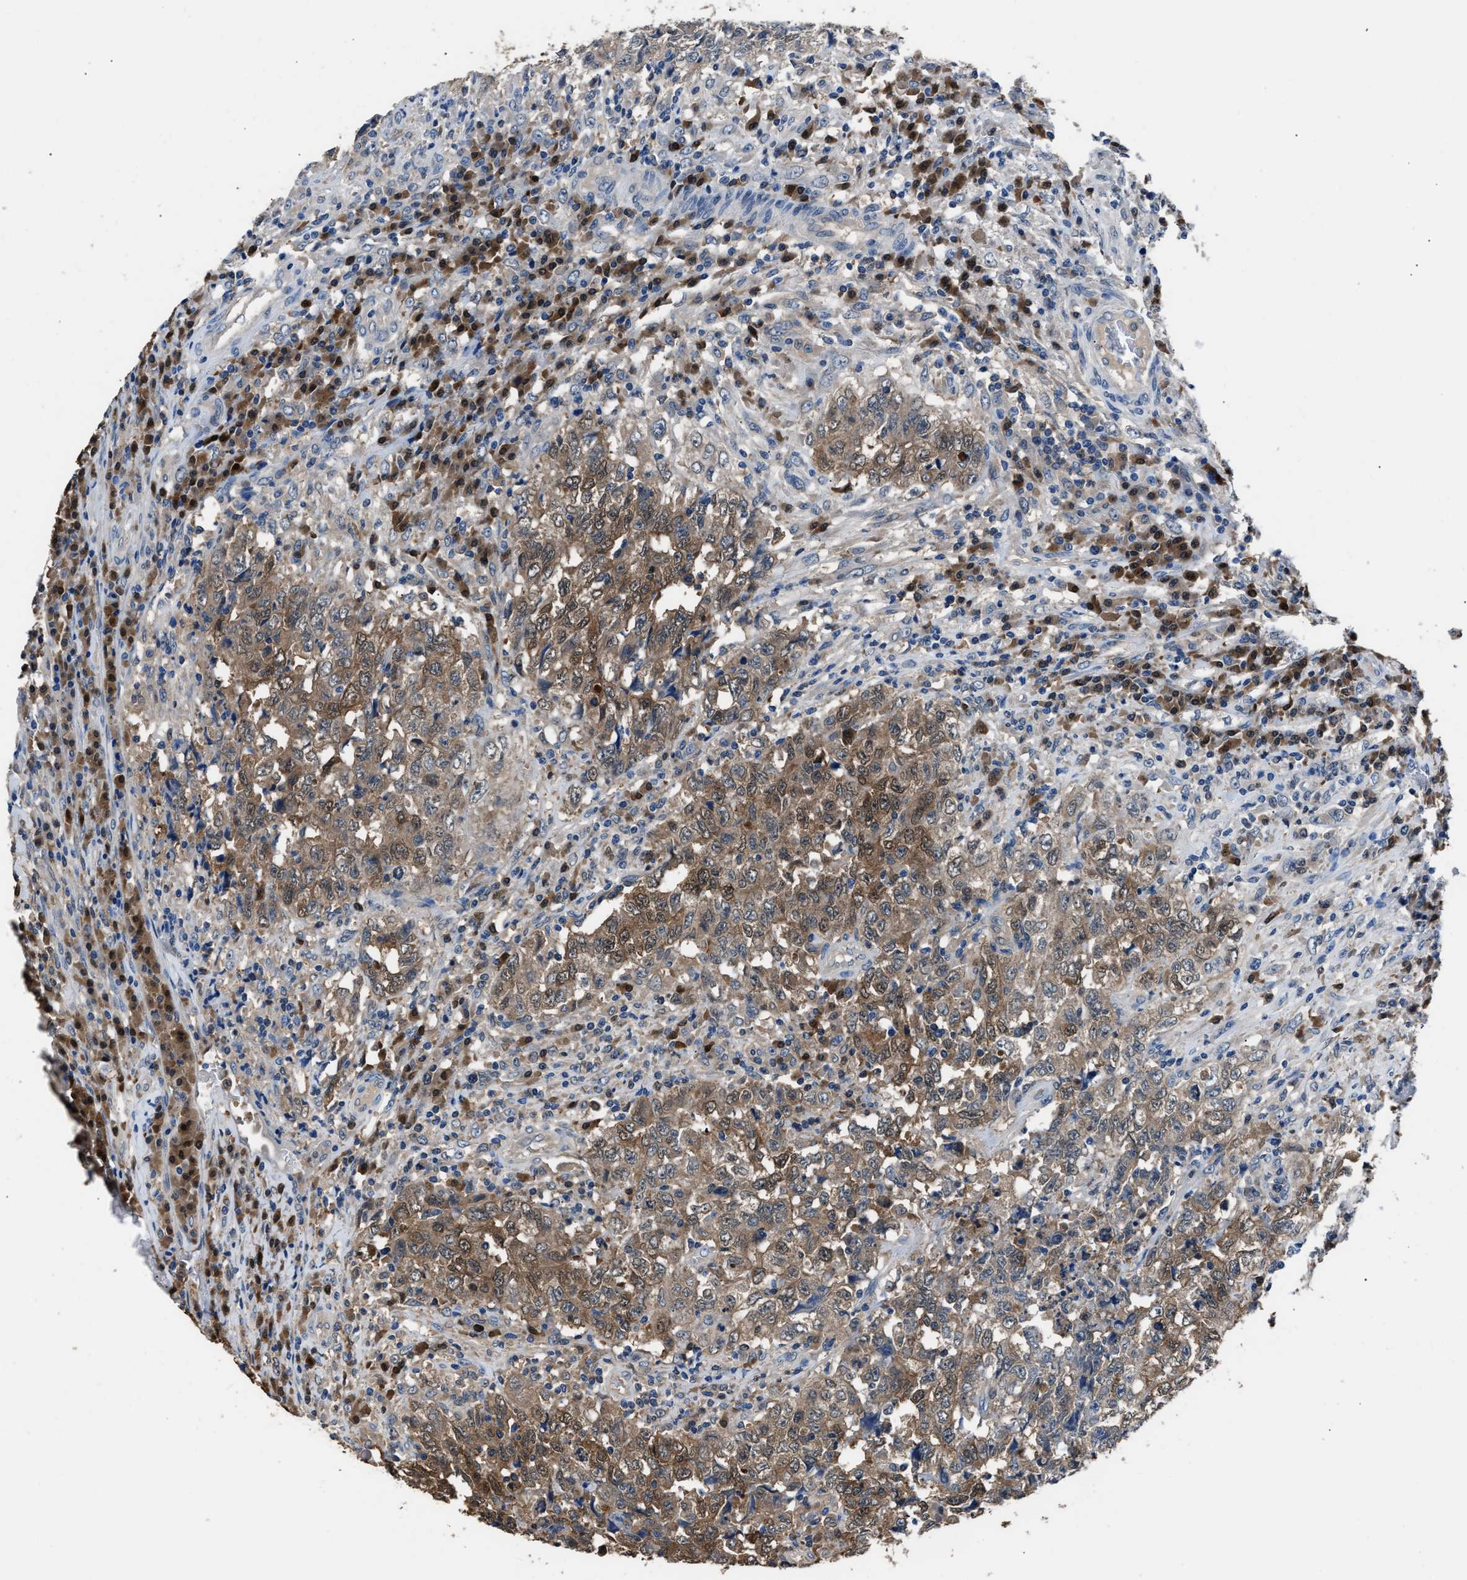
{"staining": {"intensity": "moderate", "quantity": "25%-75%", "location": "cytoplasmic/membranous"}, "tissue": "testis cancer", "cell_type": "Tumor cells", "image_type": "cancer", "snomed": [{"axis": "morphology", "description": "Necrosis, NOS"}, {"axis": "morphology", "description": "Carcinoma, Embryonal, NOS"}, {"axis": "topography", "description": "Testis"}], "caption": "About 25%-75% of tumor cells in testis embryonal carcinoma reveal moderate cytoplasmic/membranous protein expression as visualized by brown immunohistochemical staining.", "gene": "GSTP1", "patient": {"sex": "male", "age": 19}}